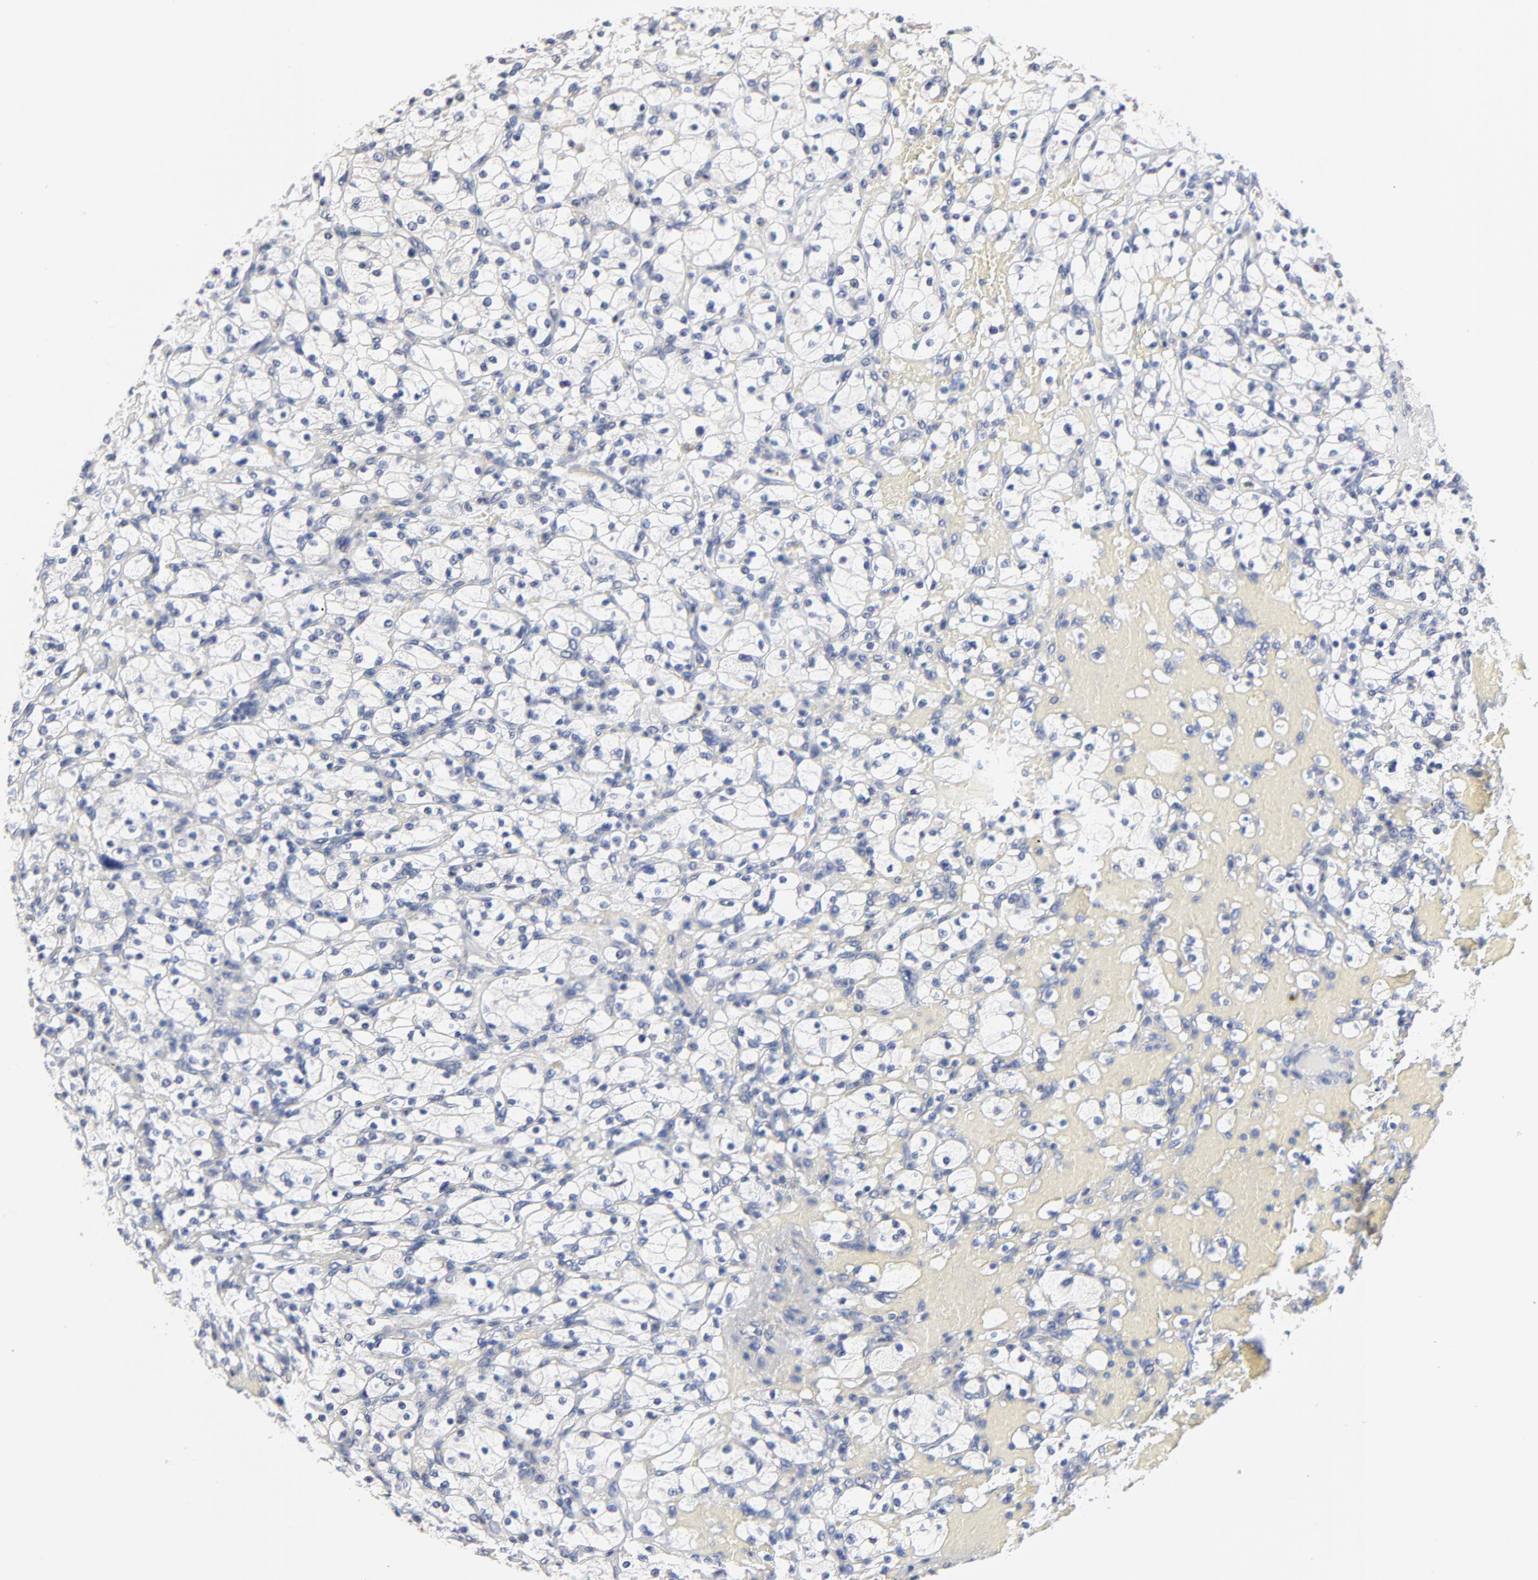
{"staining": {"intensity": "negative", "quantity": "none", "location": "none"}, "tissue": "renal cancer", "cell_type": "Tumor cells", "image_type": "cancer", "snomed": [{"axis": "morphology", "description": "Adenocarcinoma, NOS"}, {"axis": "topography", "description": "Kidney"}], "caption": "Immunohistochemical staining of renal adenocarcinoma shows no significant staining in tumor cells. (Immunohistochemistry, brightfield microscopy, high magnification).", "gene": "AADAC", "patient": {"sex": "female", "age": 83}}